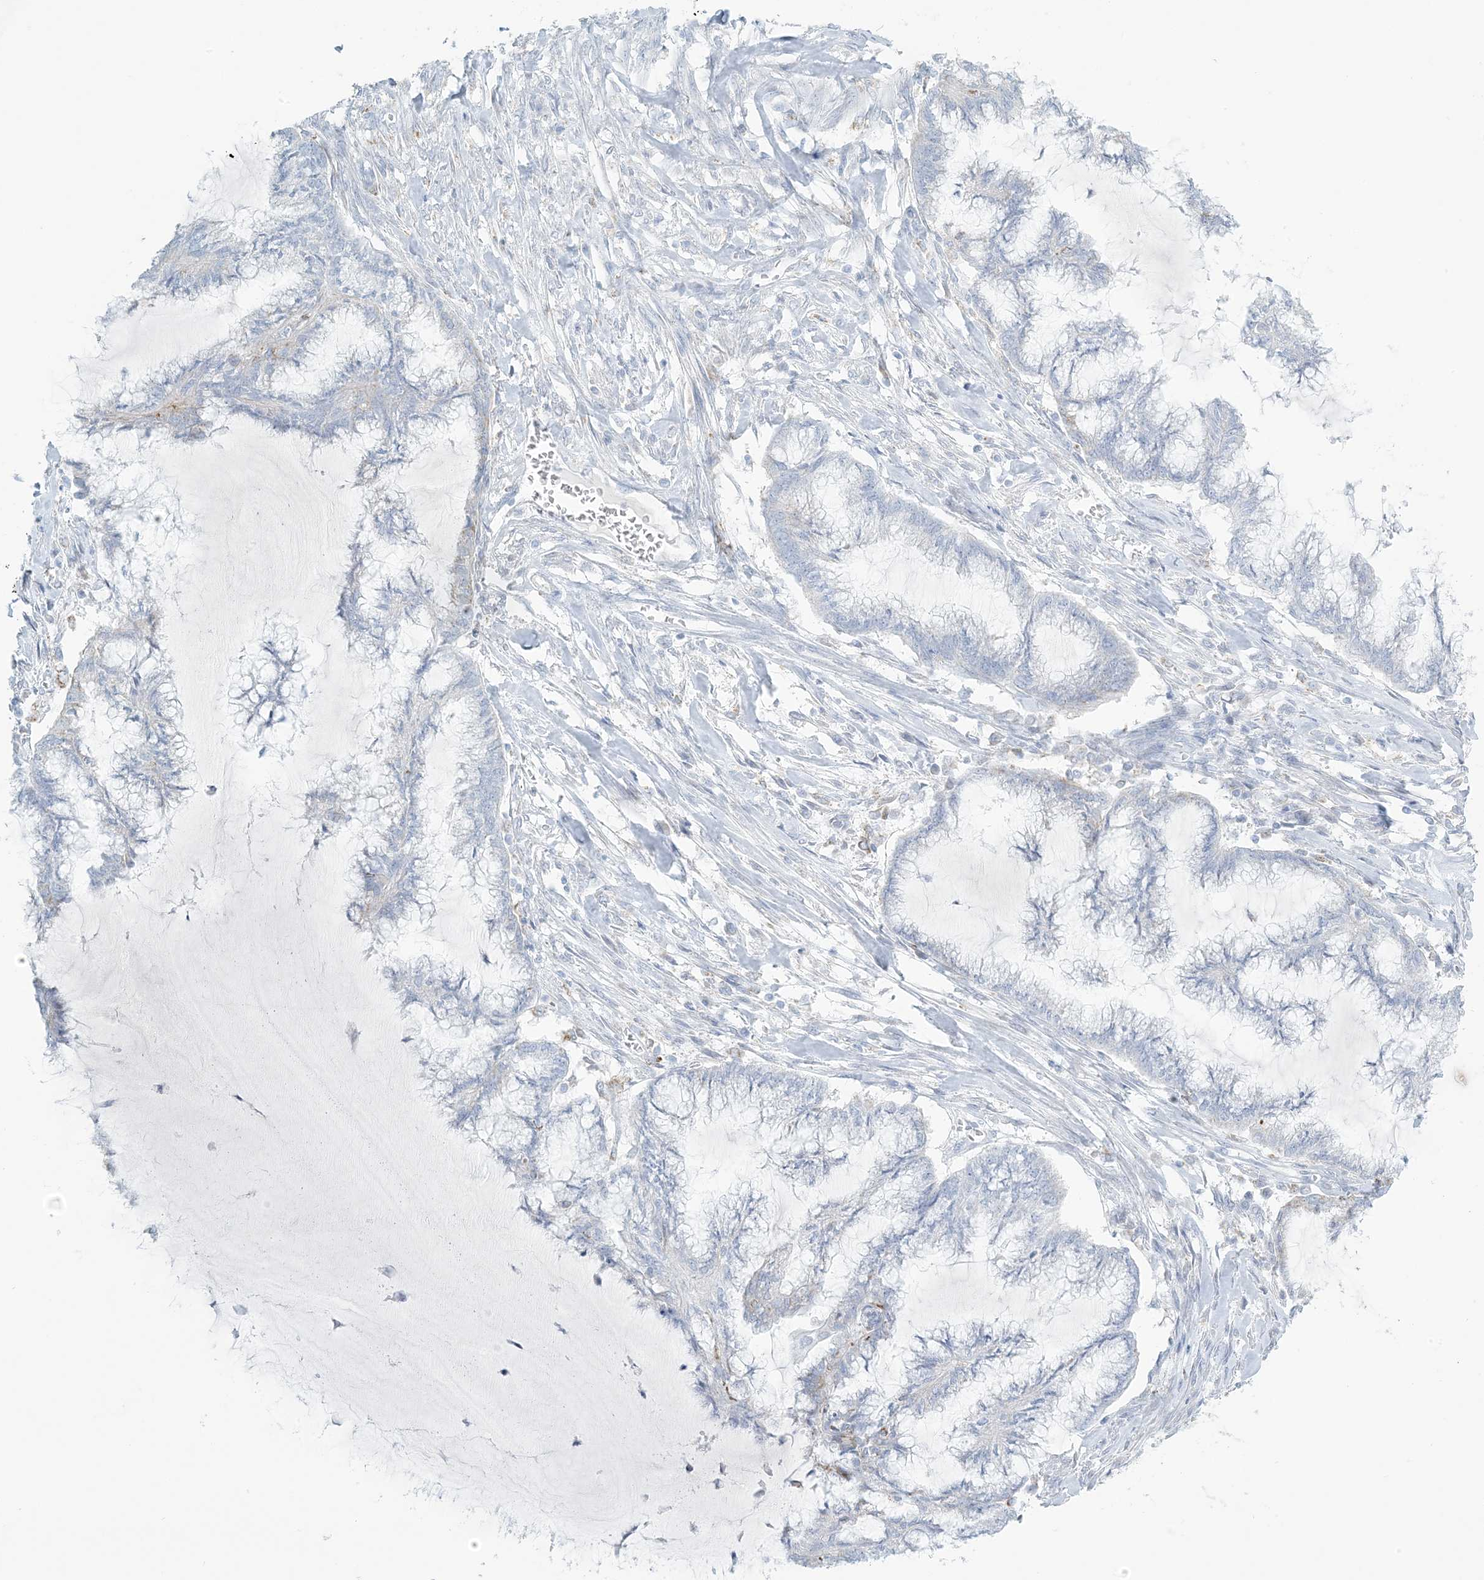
{"staining": {"intensity": "negative", "quantity": "none", "location": "none"}, "tissue": "endometrial cancer", "cell_type": "Tumor cells", "image_type": "cancer", "snomed": [{"axis": "morphology", "description": "Adenocarcinoma, NOS"}, {"axis": "topography", "description": "Endometrium"}], "caption": "An image of human endometrial cancer (adenocarcinoma) is negative for staining in tumor cells. The staining was performed using DAB to visualize the protein expression in brown, while the nuclei were stained in blue with hematoxylin (Magnification: 20x).", "gene": "ZDHHC4", "patient": {"sex": "female", "age": 86}}